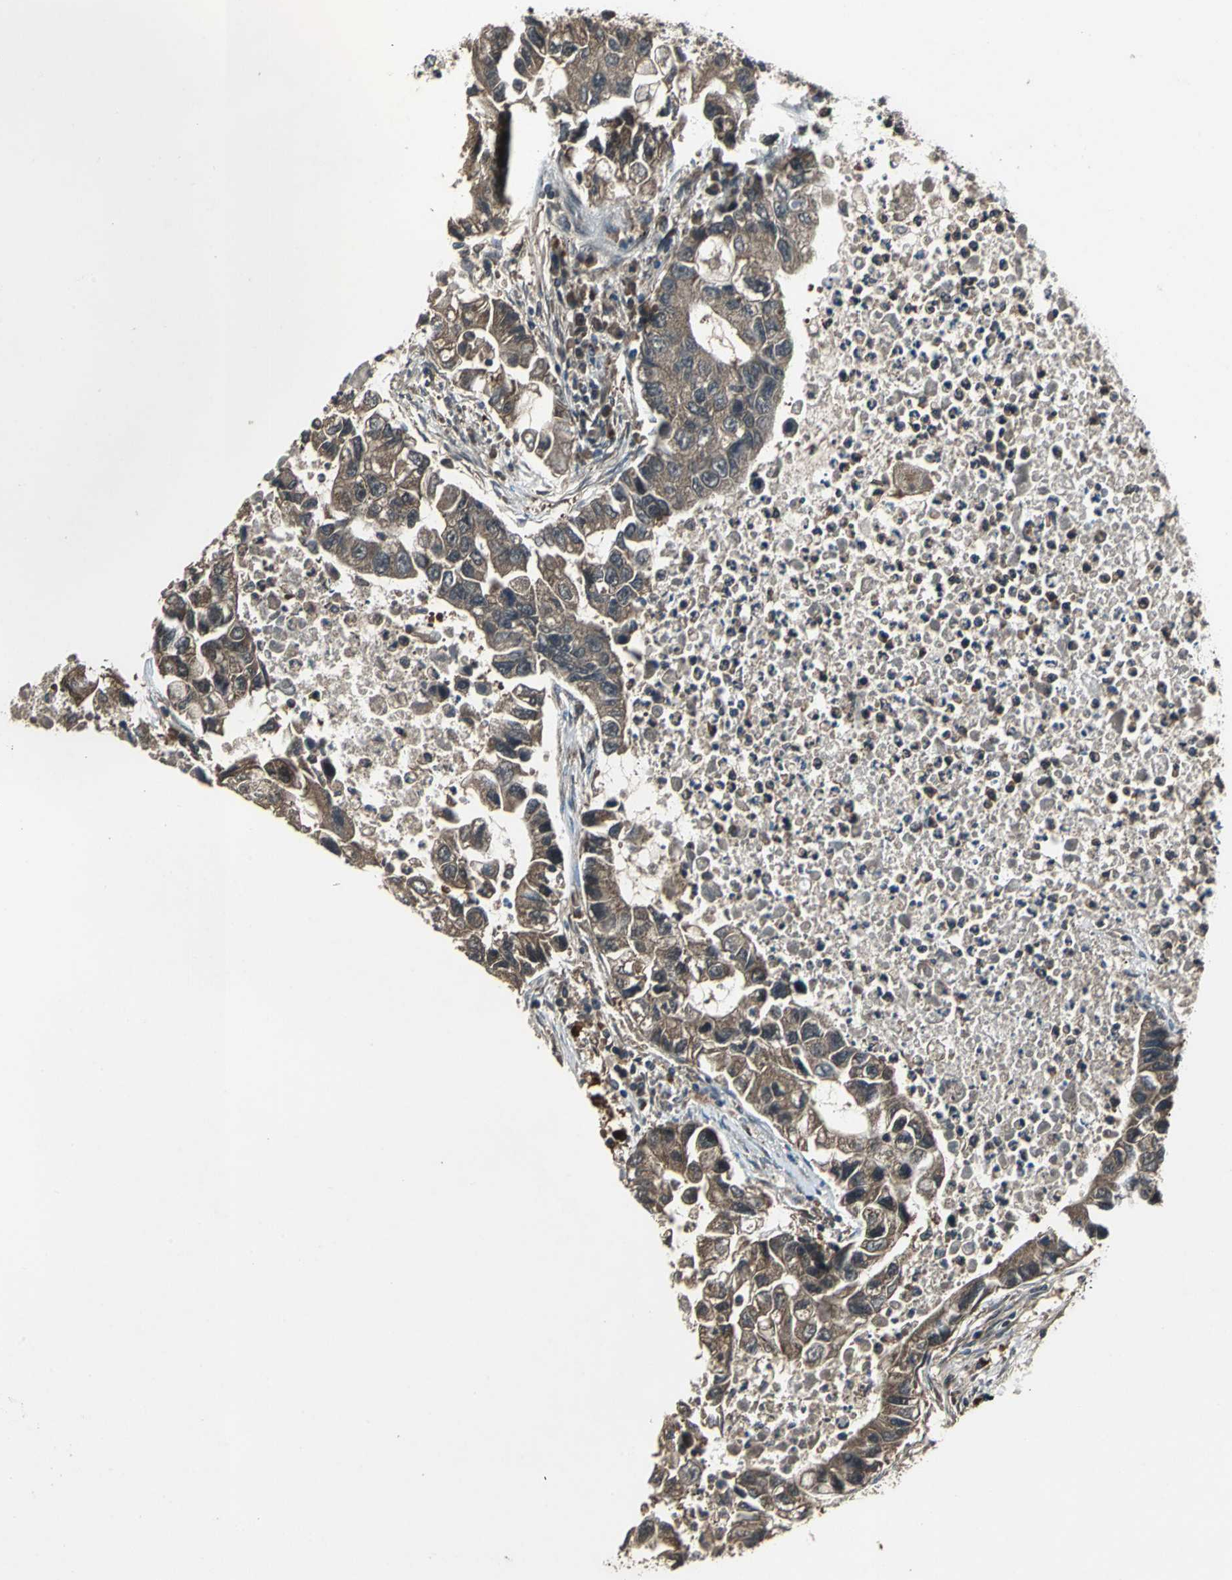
{"staining": {"intensity": "moderate", "quantity": ">75%", "location": "cytoplasmic/membranous"}, "tissue": "lung cancer", "cell_type": "Tumor cells", "image_type": "cancer", "snomed": [{"axis": "morphology", "description": "Adenocarcinoma, NOS"}, {"axis": "topography", "description": "Lung"}], "caption": "IHC photomicrograph of neoplastic tissue: human adenocarcinoma (lung) stained using immunohistochemistry shows medium levels of moderate protein expression localized specifically in the cytoplasmic/membranous of tumor cells, appearing as a cytoplasmic/membranous brown color.", "gene": "CAPN1", "patient": {"sex": "female", "age": 51}}